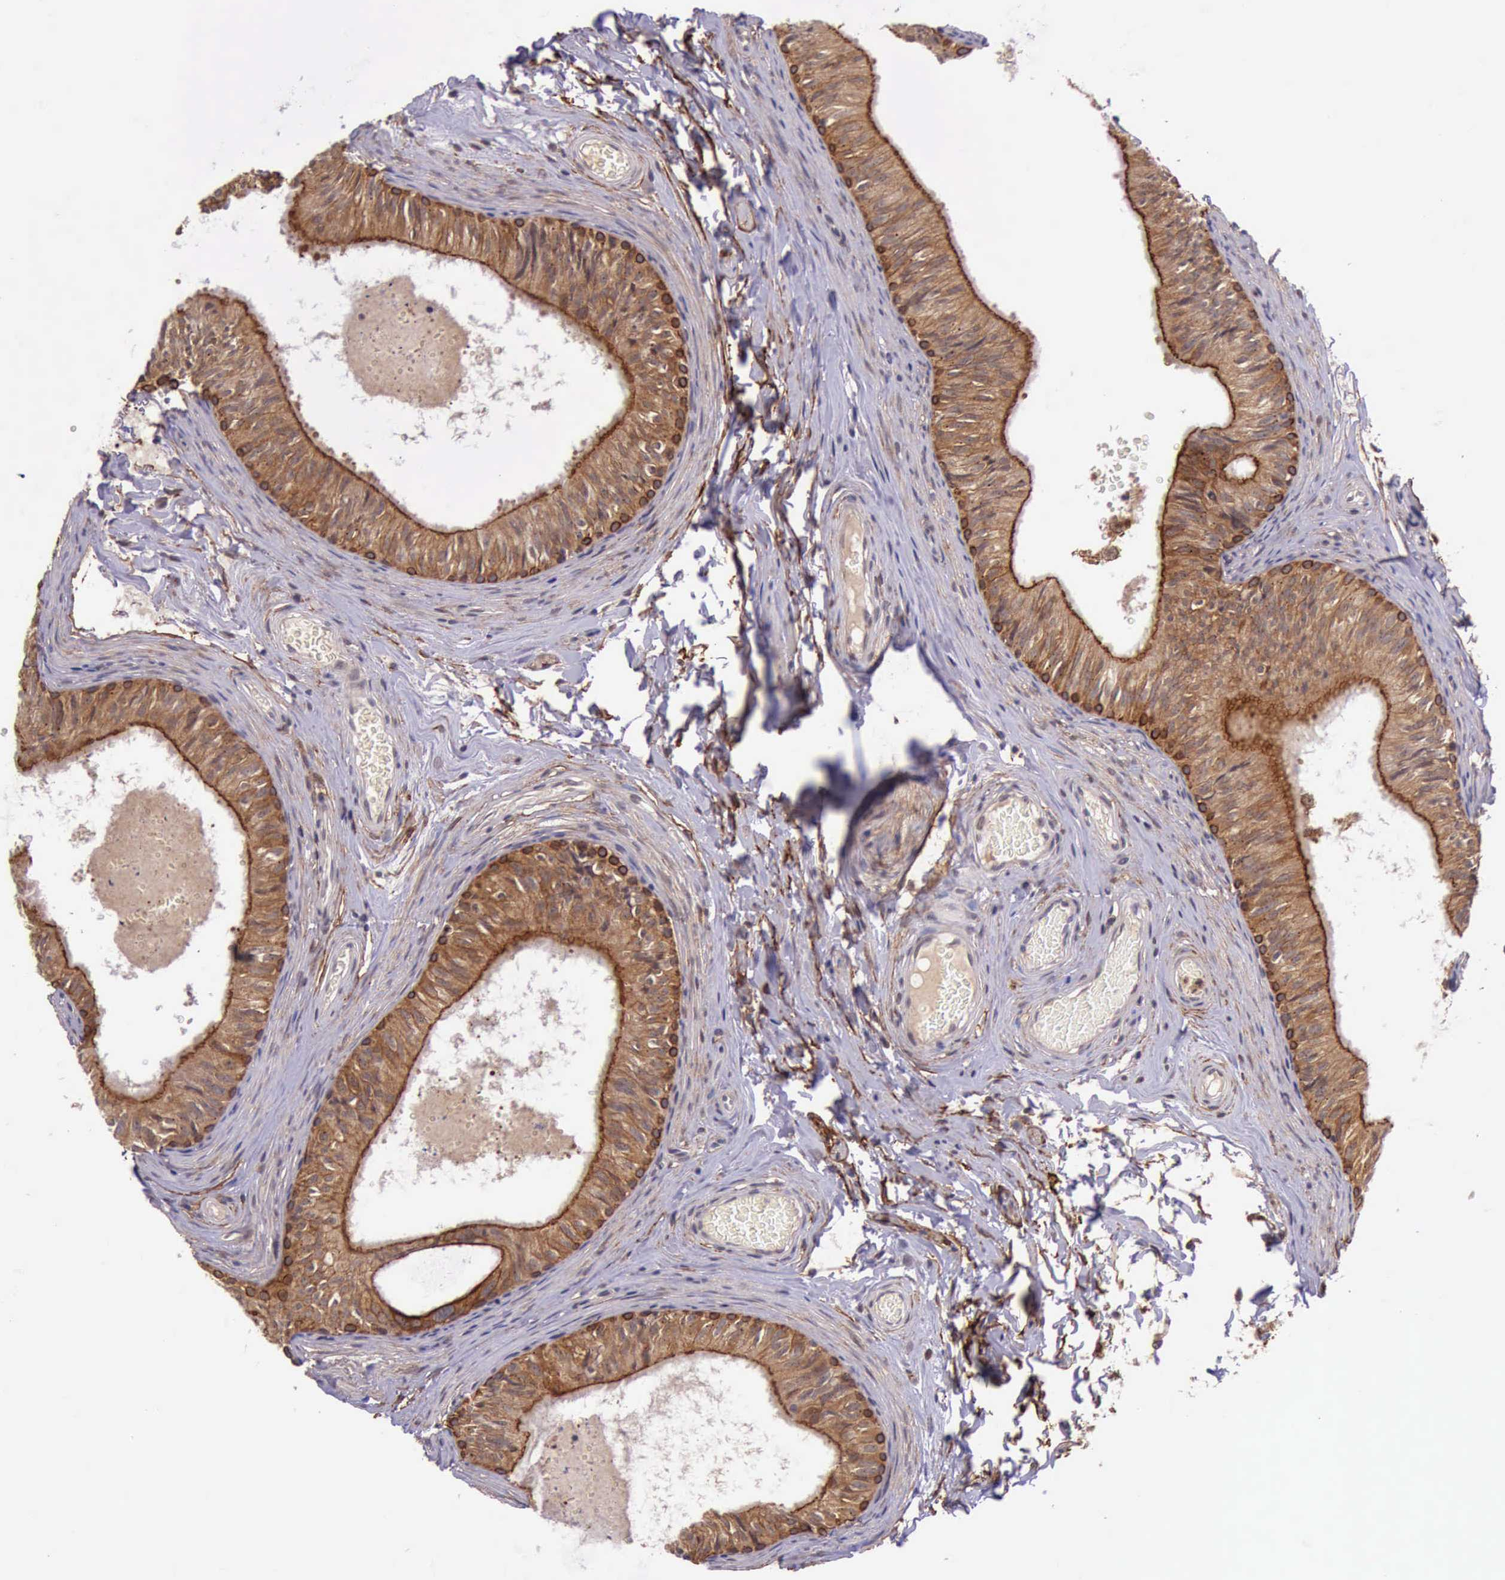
{"staining": {"intensity": "strong", "quantity": ">75%", "location": "cytoplasmic/membranous"}, "tissue": "epididymis", "cell_type": "Glandular cells", "image_type": "normal", "snomed": [{"axis": "morphology", "description": "Normal tissue, NOS"}, {"axis": "topography", "description": "Epididymis"}], "caption": "This photomicrograph reveals immunohistochemistry (IHC) staining of normal human epididymis, with high strong cytoplasmic/membranous staining in approximately >75% of glandular cells.", "gene": "PRICKLE3", "patient": {"sex": "male", "age": 23}}